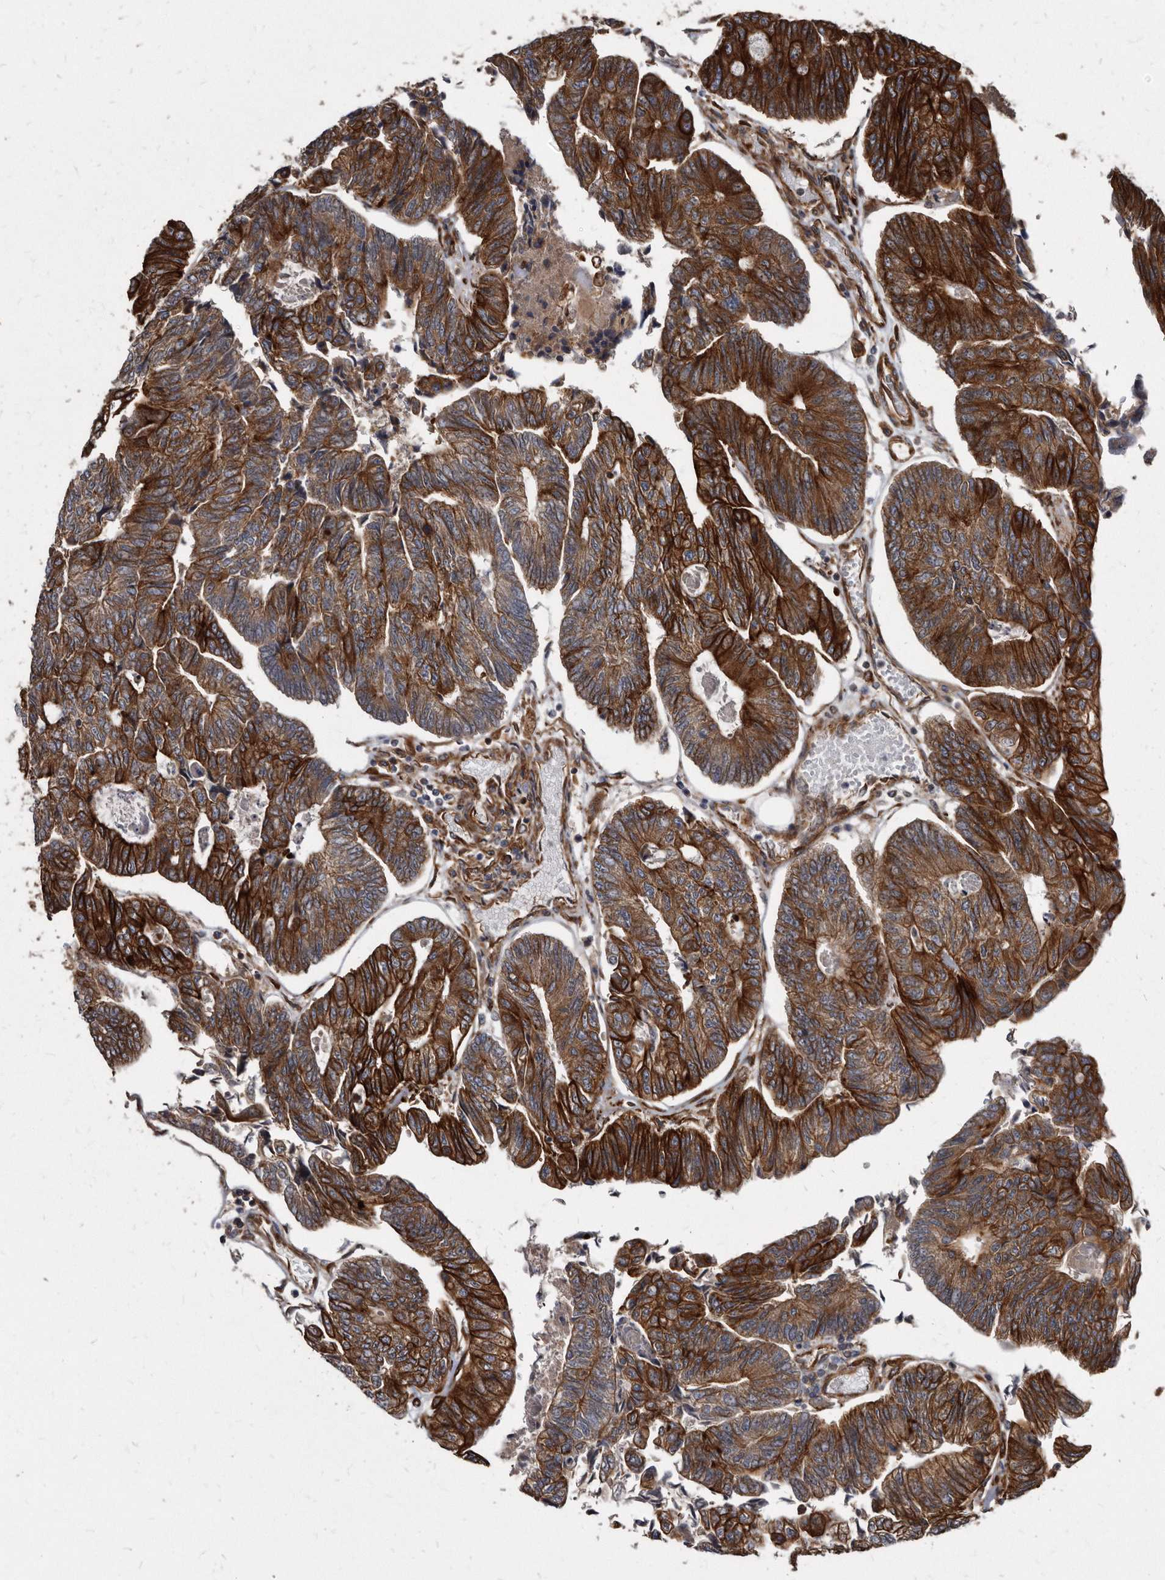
{"staining": {"intensity": "strong", "quantity": ">75%", "location": "cytoplasmic/membranous"}, "tissue": "colorectal cancer", "cell_type": "Tumor cells", "image_type": "cancer", "snomed": [{"axis": "morphology", "description": "Adenocarcinoma, NOS"}, {"axis": "topography", "description": "Colon"}], "caption": "Immunohistochemical staining of human colorectal cancer (adenocarcinoma) displays strong cytoplasmic/membranous protein positivity in approximately >75% of tumor cells. (Brightfield microscopy of DAB IHC at high magnification).", "gene": "KCTD20", "patient": {"sex": "female", "age": 67}}